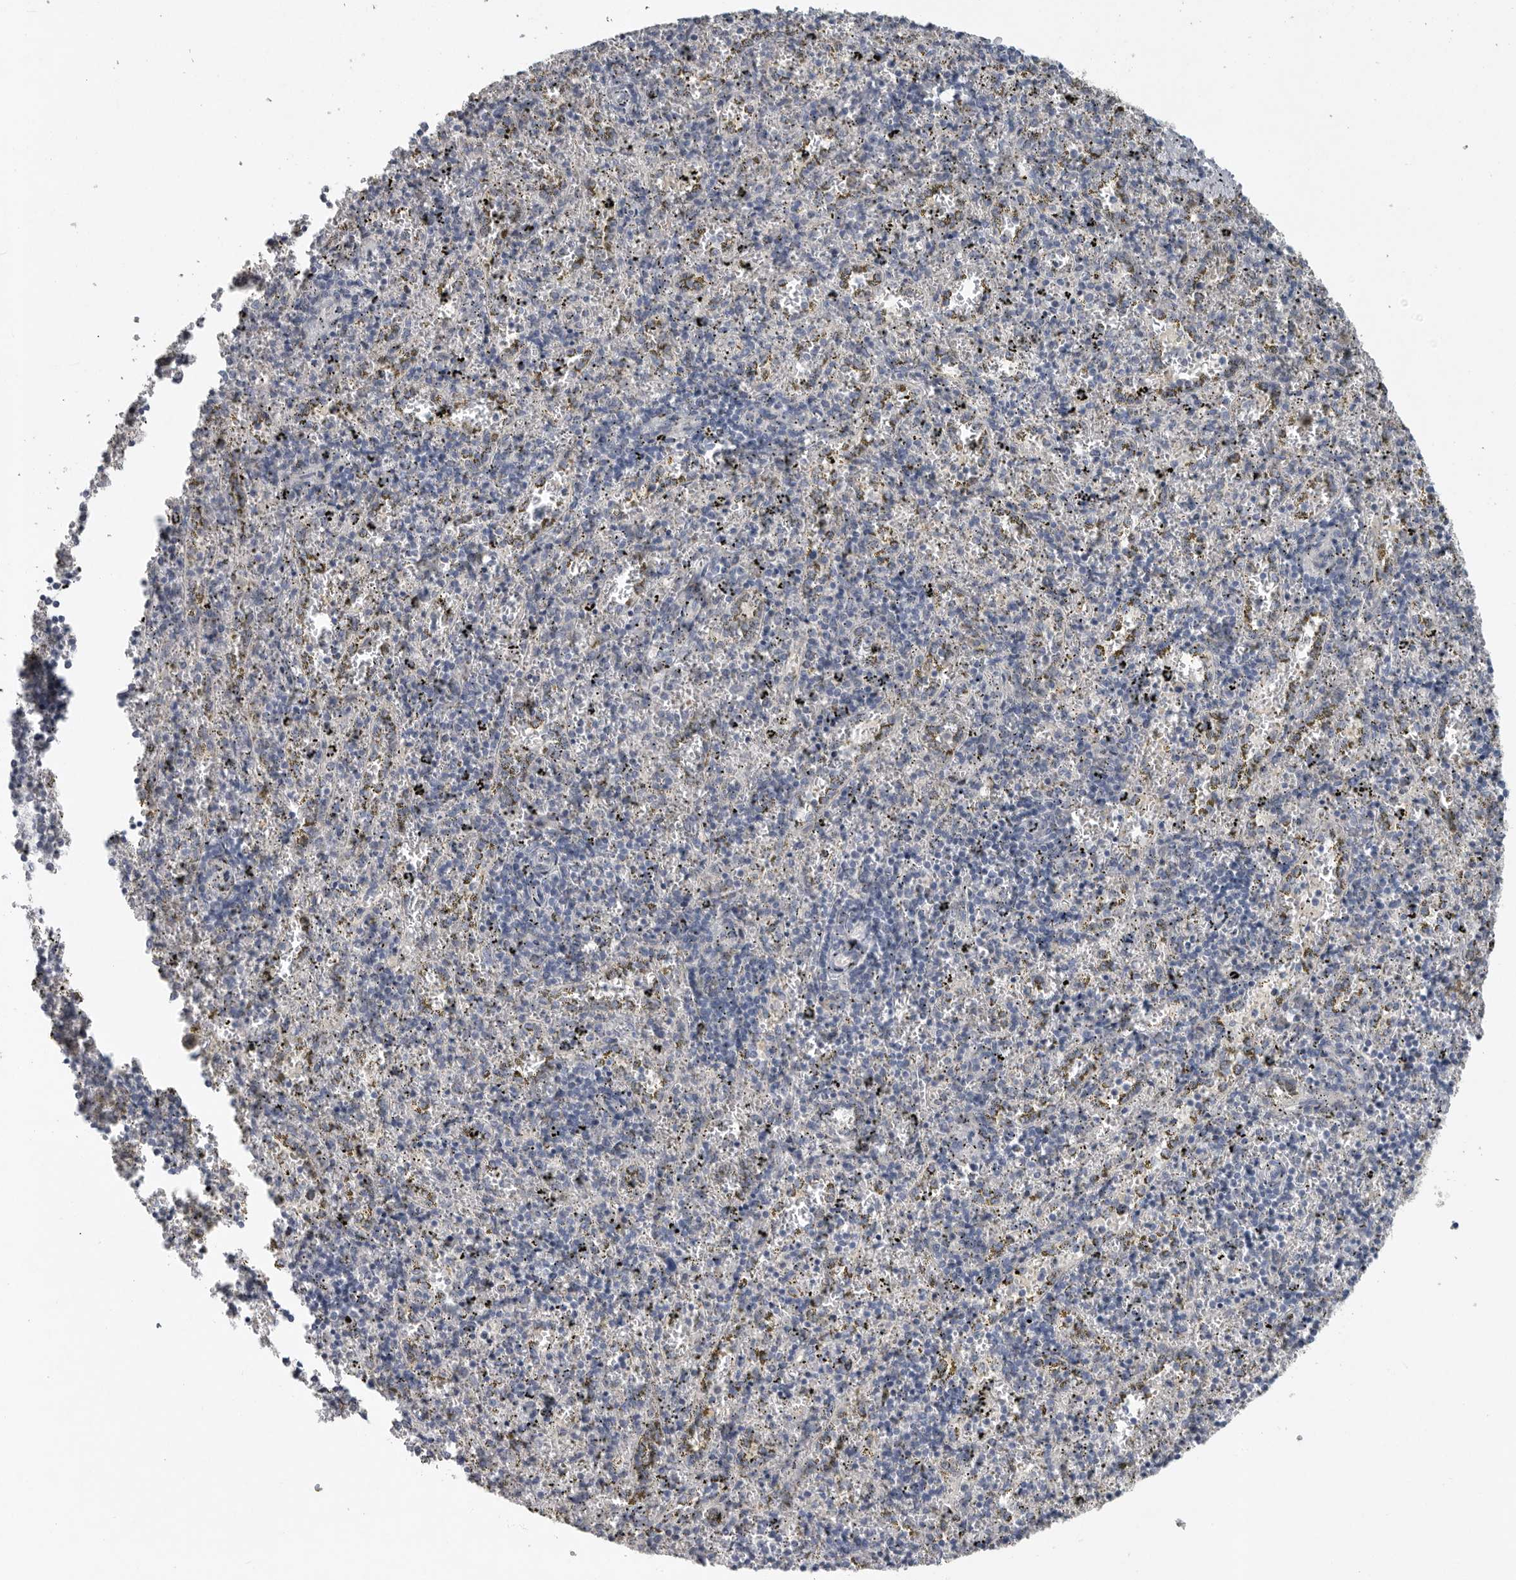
{"staining": {"intensity": "negative", "quantity": "none", "location": "none"}, "tissue": "spleen", "cell_type": "Cells in red pulp", "image_type": "normal", "snomed": [{"axis": "morphology", "description": "Normal tissue, NOS"}, {"axis": "topography", "description": "Spleen"}], "caption": "Image shows no significant protein staining in cells in red pulp of normal spleen.", "gene": "REG4", "patient": {"sex": "male", "age": 11}}